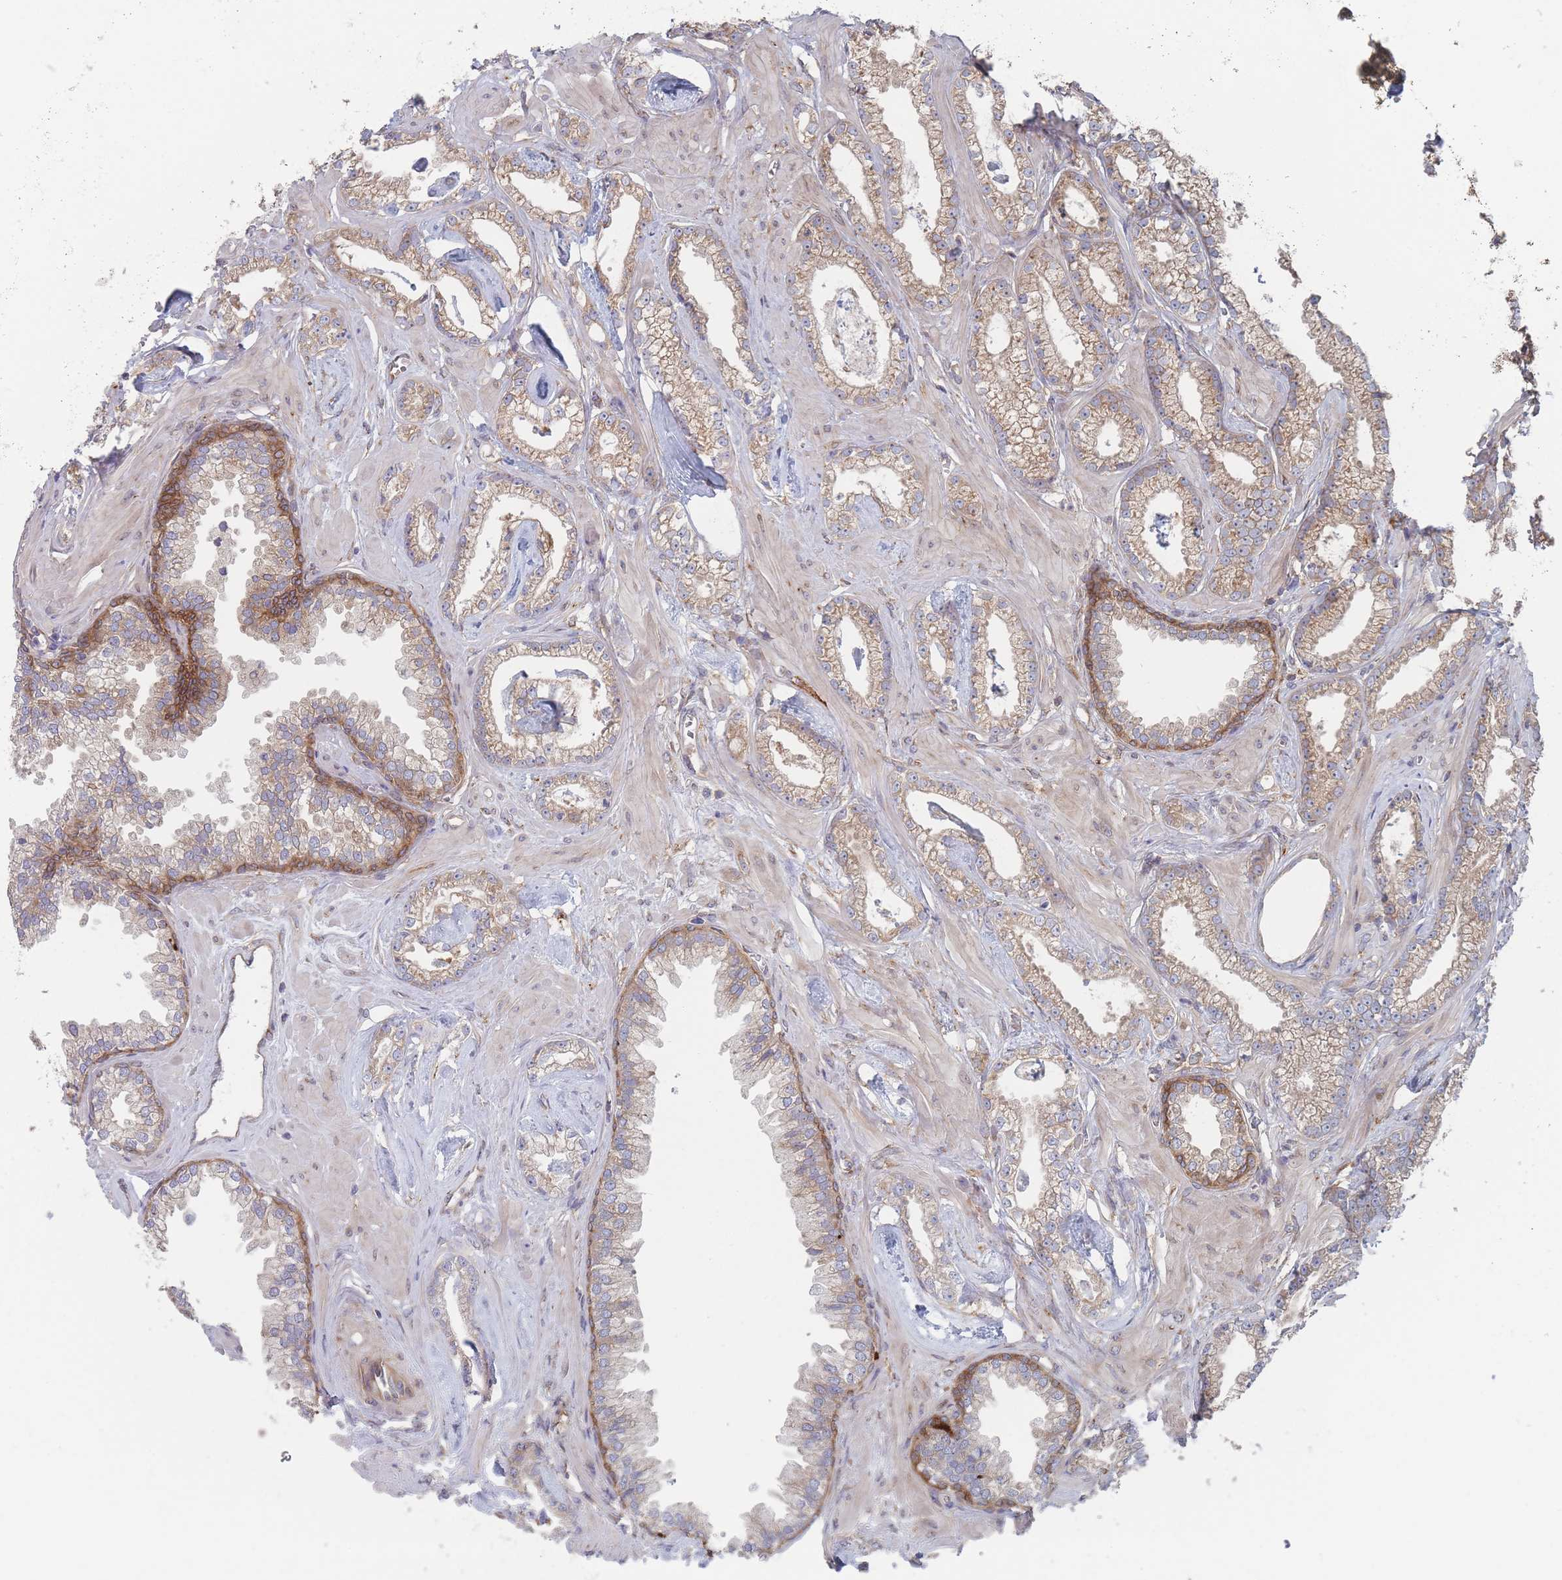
{"staining": {"intensity": "moderate", "quantity": ">75%", "location": "cytoplasmic/membranous"}, "tissue": "prostate cancer", "cell_type": "Tumor cells", "image_type": "cancer", "snomed": [{"axis": "morphology", "description": "Adenocarcinoma, Low grade"}, {"axis": "topography", "description": "Prostate"}], "caption": "A high-resolution micrograph shows IHC staining of prostate low-grade adenocarcinoma, which reveals moderate cytoplasmic/membranous positivity in about >75% of tumor cells. The protein of interest is shown in brown color, while the nuclei are stained blue.", "gene": "KDSR", "patient": {"sex": "male", "age": 60}}